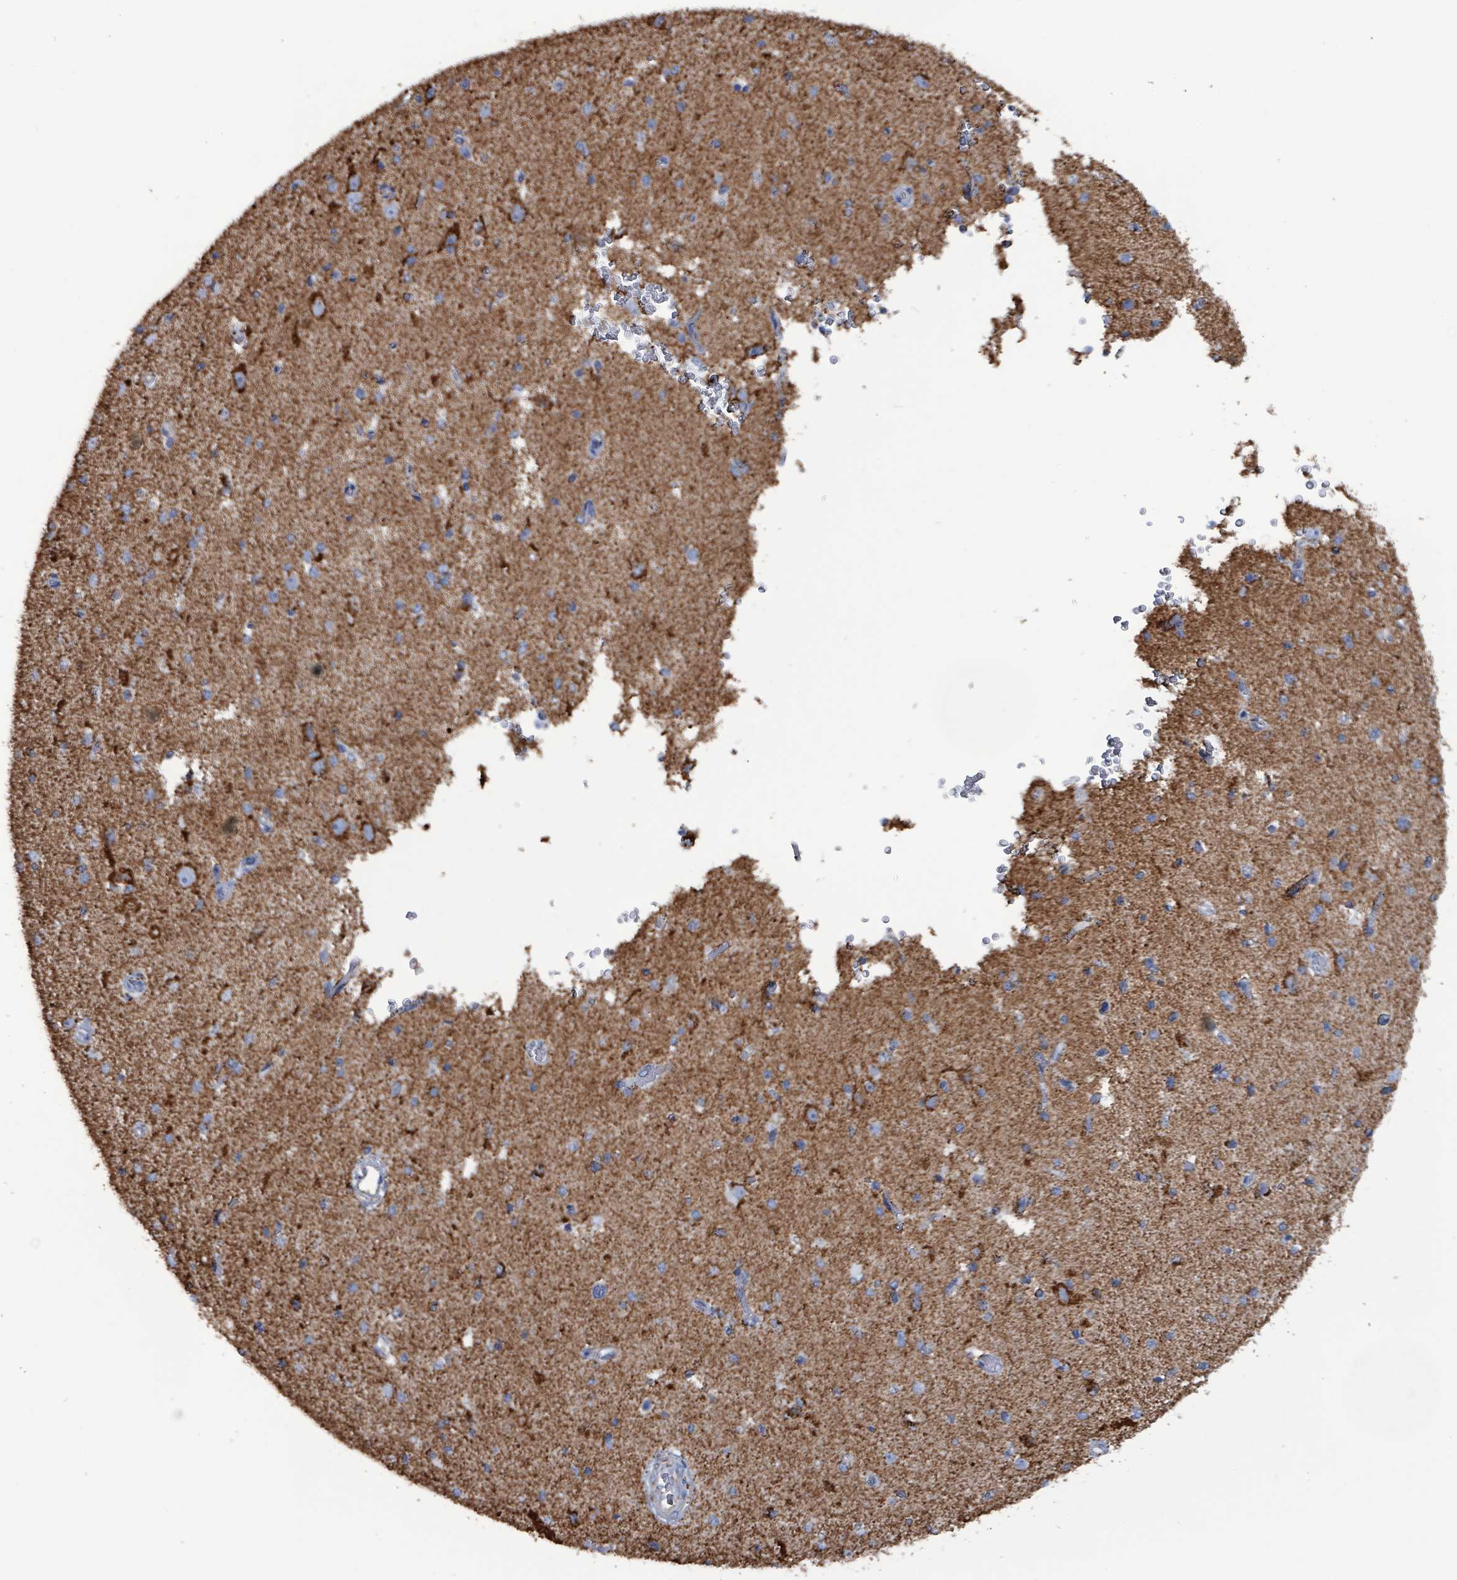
{"staining": {"intensity": "negative", "quantity": "none", "location": "none"}, "tissue": "cerebral cortex", "cell_type": "Endothelial cells", "image_type": "normal", "snomed": [{"axis": "morphology", "description": "Normal tissue, NOS"}, {"axis": "morphology", "description": "Inflammation, NOS"}, {"axis": "topography", "description": "Cerebral cortex"}], "caption": "Immunohistochemistry (IHC) micrograph of benign human cerebral cortex stained for a protein (brown), which reveals no staining in endothelial cells.", "gene": "IDH3B", "patient": {"sex": "male", "age": 6}}